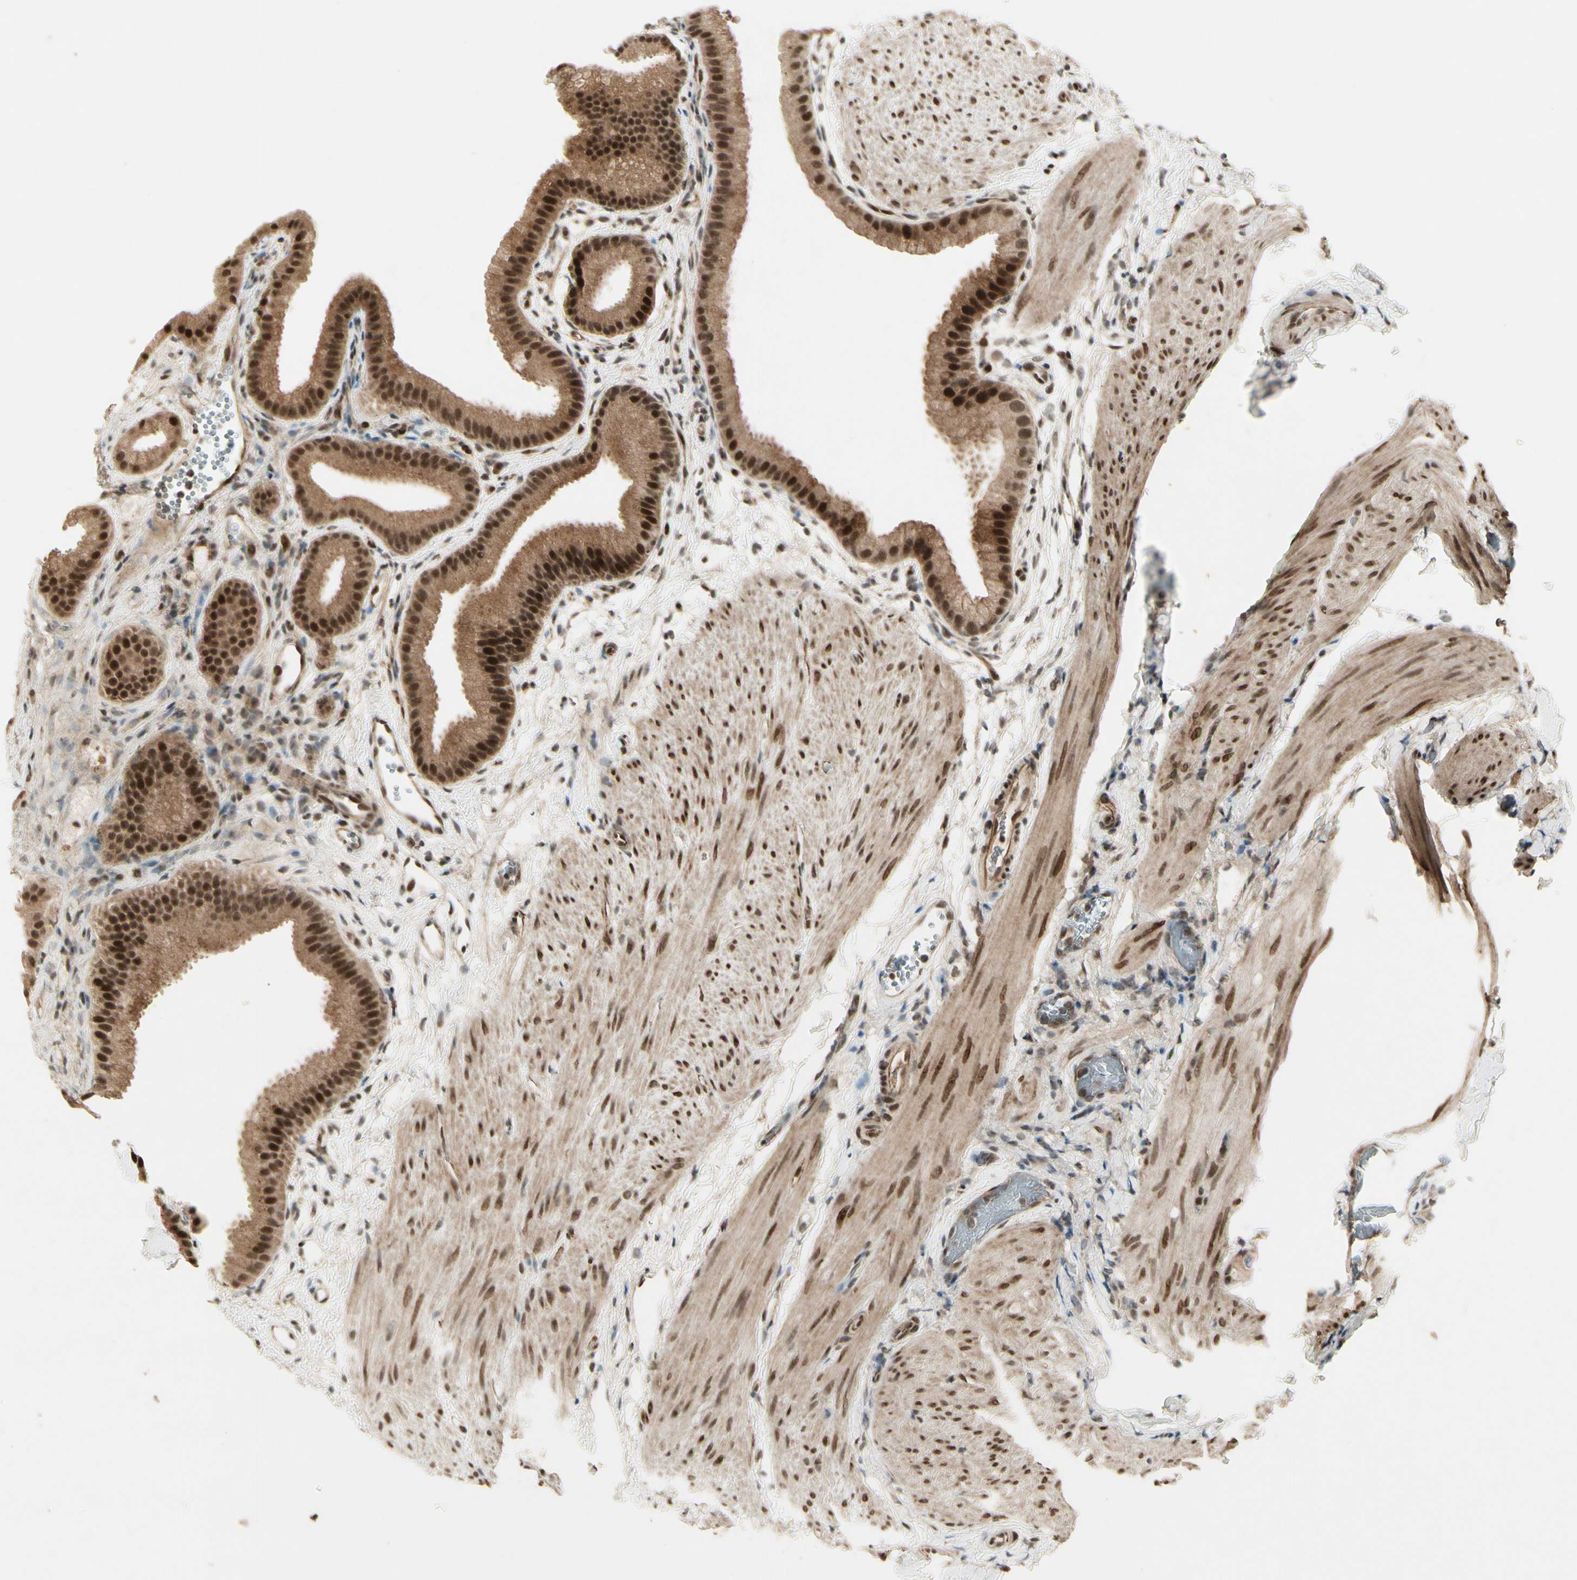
{"staining": {"intensity": "strong", "quantity": ">75%", "location": "cytoplasmic/membranous,nuclear"}, "tissue": "gallbladder", "cell_type": "Glandular cells", "image_type": "normal", "snomed": [{"axis": "morphology", "description": "Normal tissue, NOS"}, {"axis": "topography", "description": "Gallbladder"}], "caption": "Gallbladder was stained to show a protein in brown. There is high levels of strong cytoplasmic/membranous,nuclear positivity in approximately >75% of glandular cells. The staining is performed using DAB brown chromogen to label protein expression. The nuclei are counter-stained blue using hematoxylin.", "gene": "CDK11A", "patient": {"sex": "female", "age": 64}}